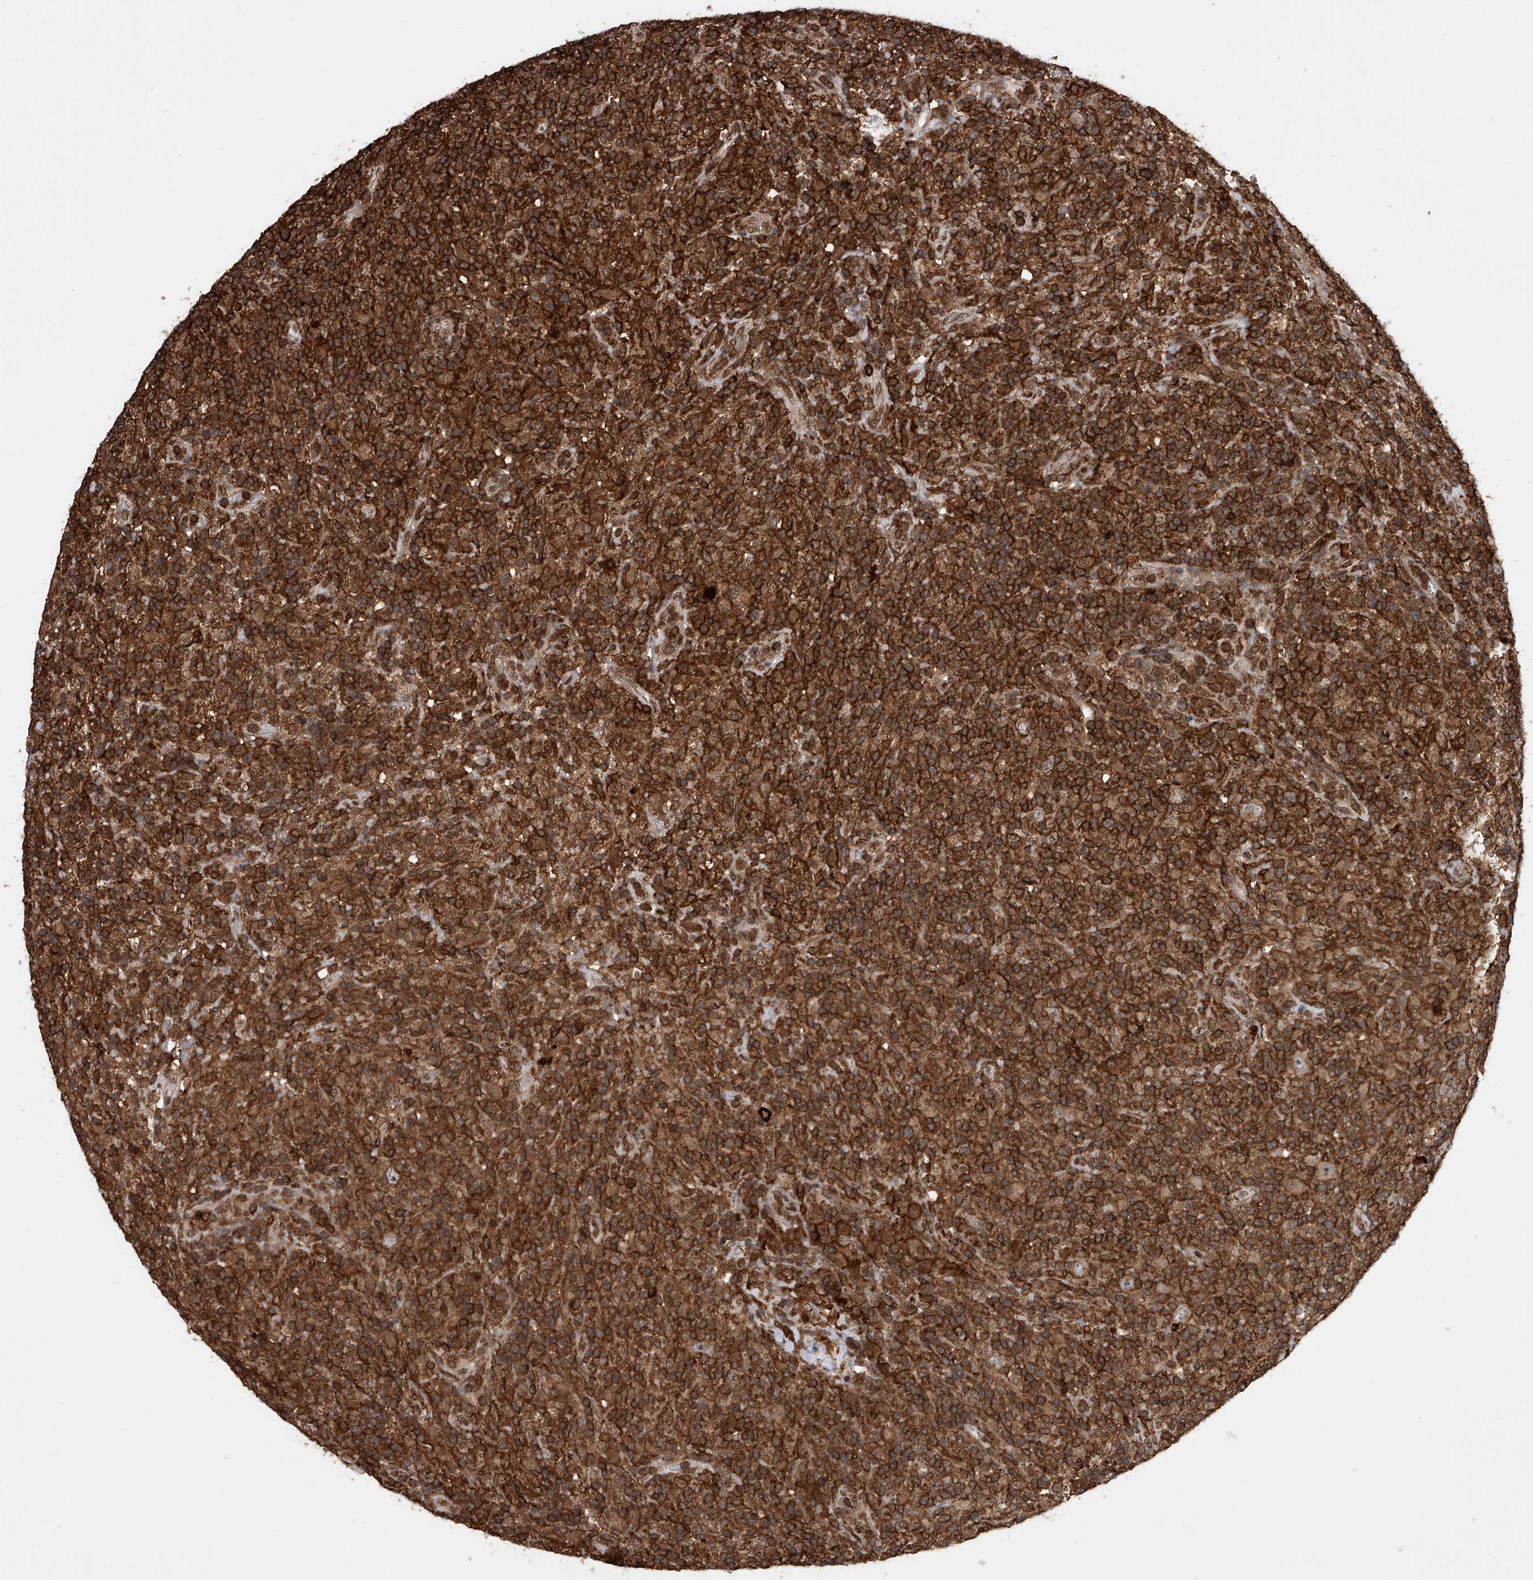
{"staining": {"intensity": "moderate", "quantity": ">75%", "location": "cytoplasmic/membranous"}, "tissue": "lymphoma", "cell_type": "Tumor cells", "image_type": "cancer", "snomed": [{"axis": "morphology", "description": "Hodgkin's disease, NOS"}, {"axis": "topography", "description": "Lymph node"}], "caption": "About >75% of tumor cells in human lymphoma demonstrate moderate cytoplasmic/membranous protein expression as visualized by brown immunohistochemical staining.", "gene": "ZNF280D", "patient": {"sex": "male", "age": 70}}